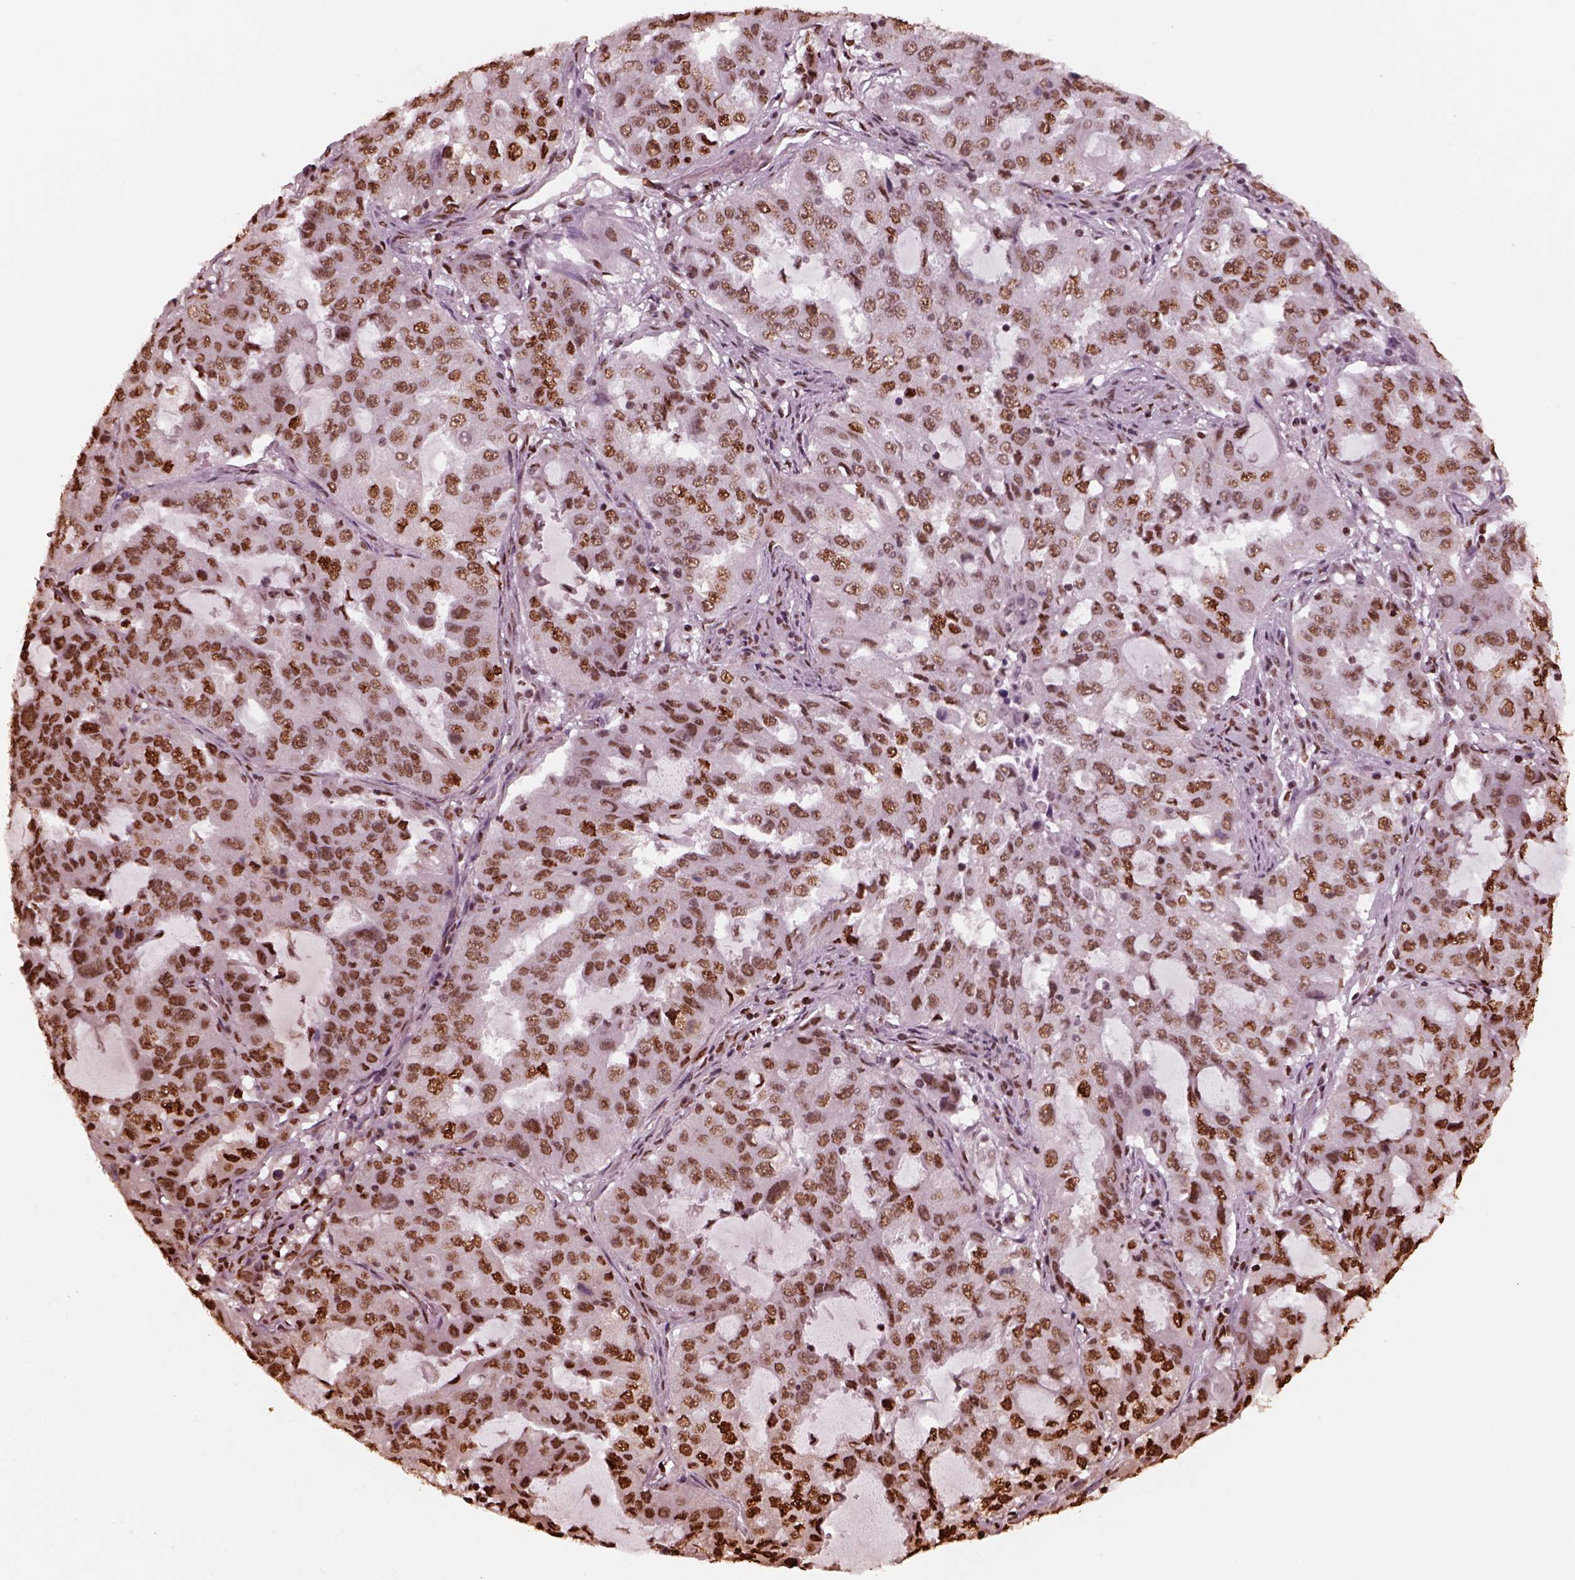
{"staining": {"intensity": "moderate", "quantity": ">75%", "location": "nuclear"}, "tissue": "lung cancer", "cell_type": "Tumor cells", "image_type": "cancer", "snomed": [{"axis": "morphology", "description": "Adenocarcinoma, NOS"}, {"axis": "topography", "description": "Lung"}], "caption": "This photomicrograph demonstrates immunohistochemistry staining of lung cancer (adenocarcinoma), with medium moderate nuclear staining in about >75% of tumor cells.", "gene": "NSD1", "patient": {"sex": "female", "age": 61}}